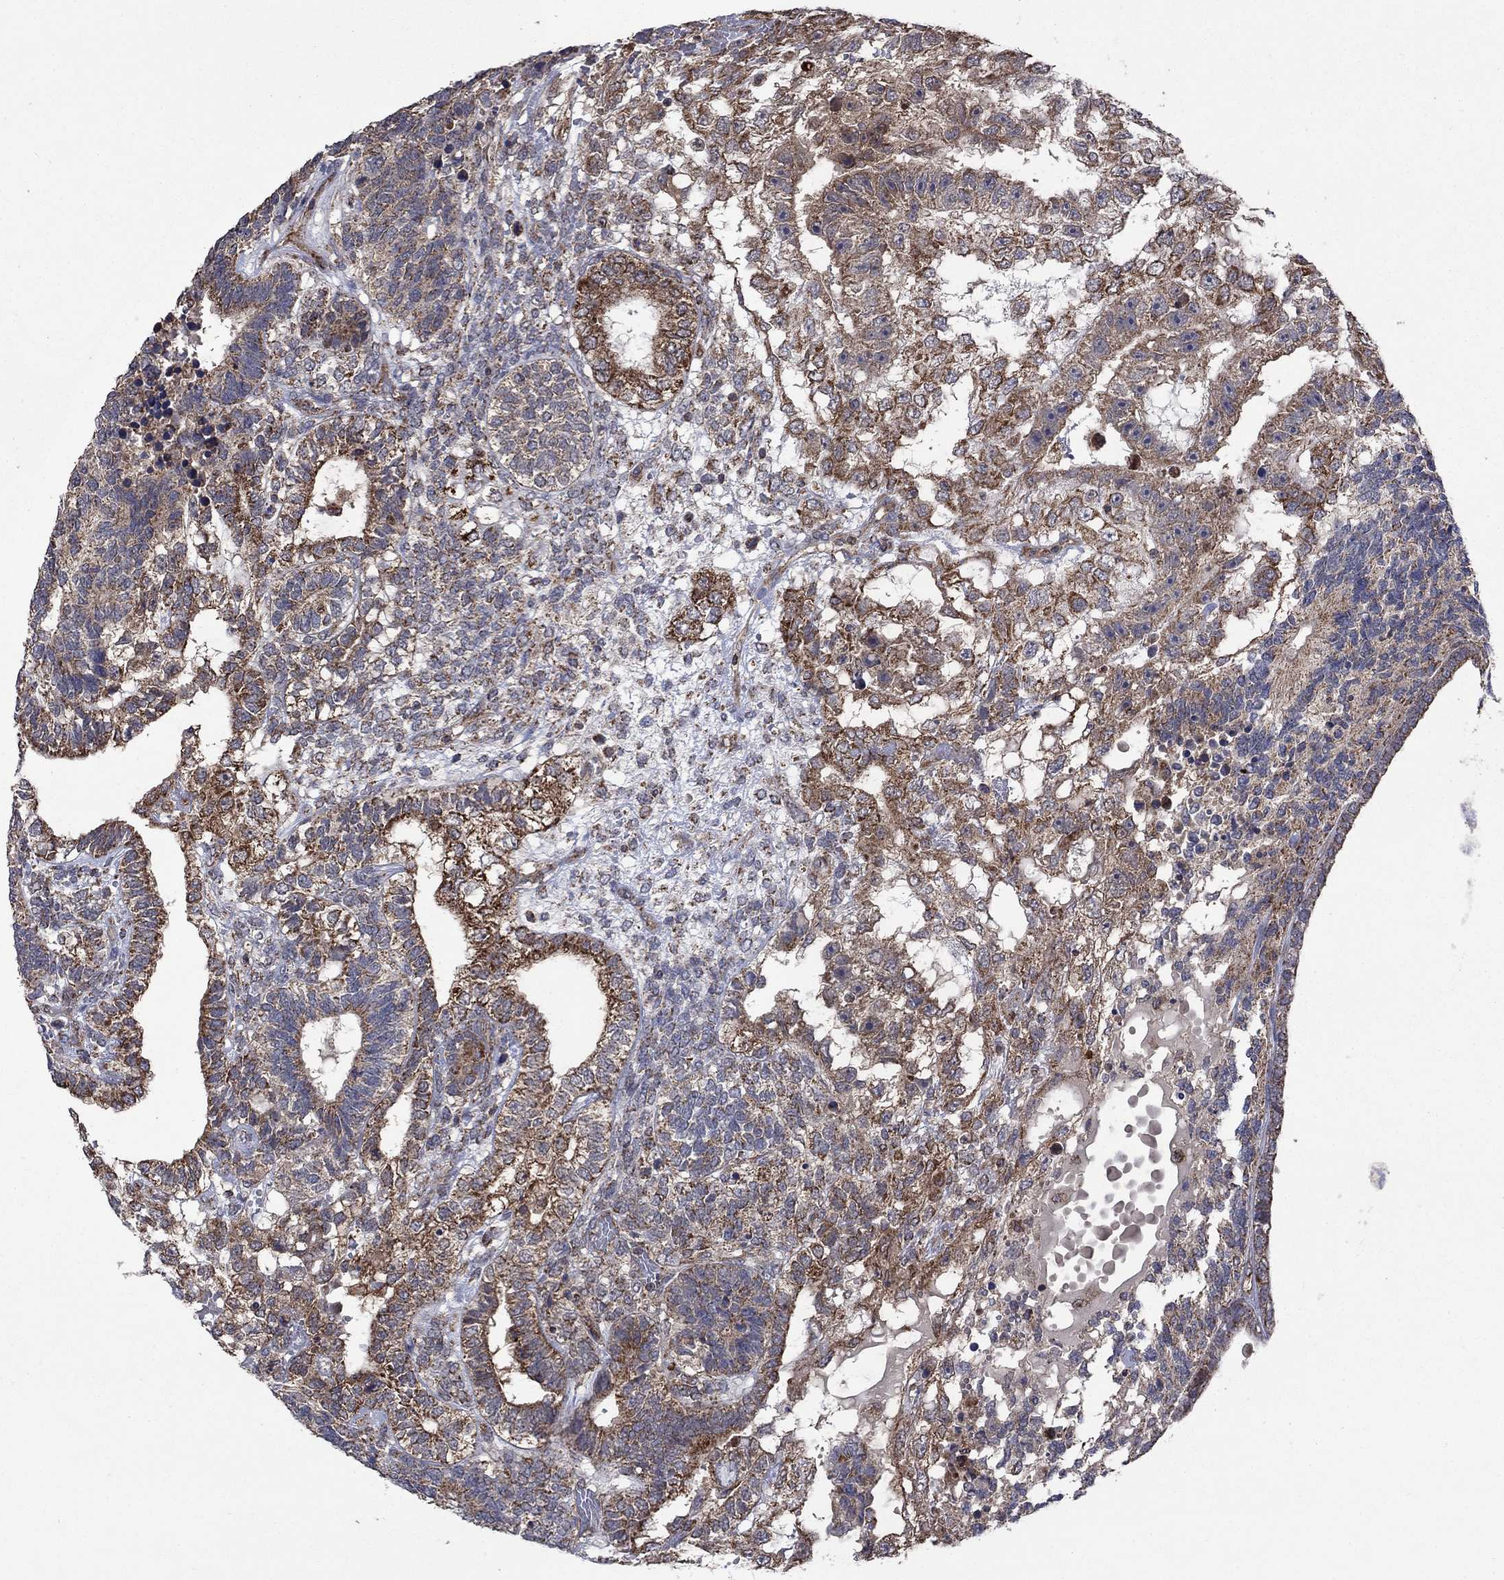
{"staining": {"intensity": "strong", "quantity": "<25%", "location": "cytoplasmic/membranous"}, "tissue": "testis cancer", "cell_type": "Tumor cells", "image_type": "cancer", "snomed": [{"axis": "morphology", "description": "Seminoma, NOS"}, {"axis": "morphology", "description": "Carcinoma, Embryonal, NOS"}, {"axis": "topography", "description": "Testis"}], "caption": "Testis seminoma stained for a protein shows strong cytoplasmic/membranous positivity in tumor cells.", "gene": "DPH1", "patient": {"sex": "male", "age": 41}}